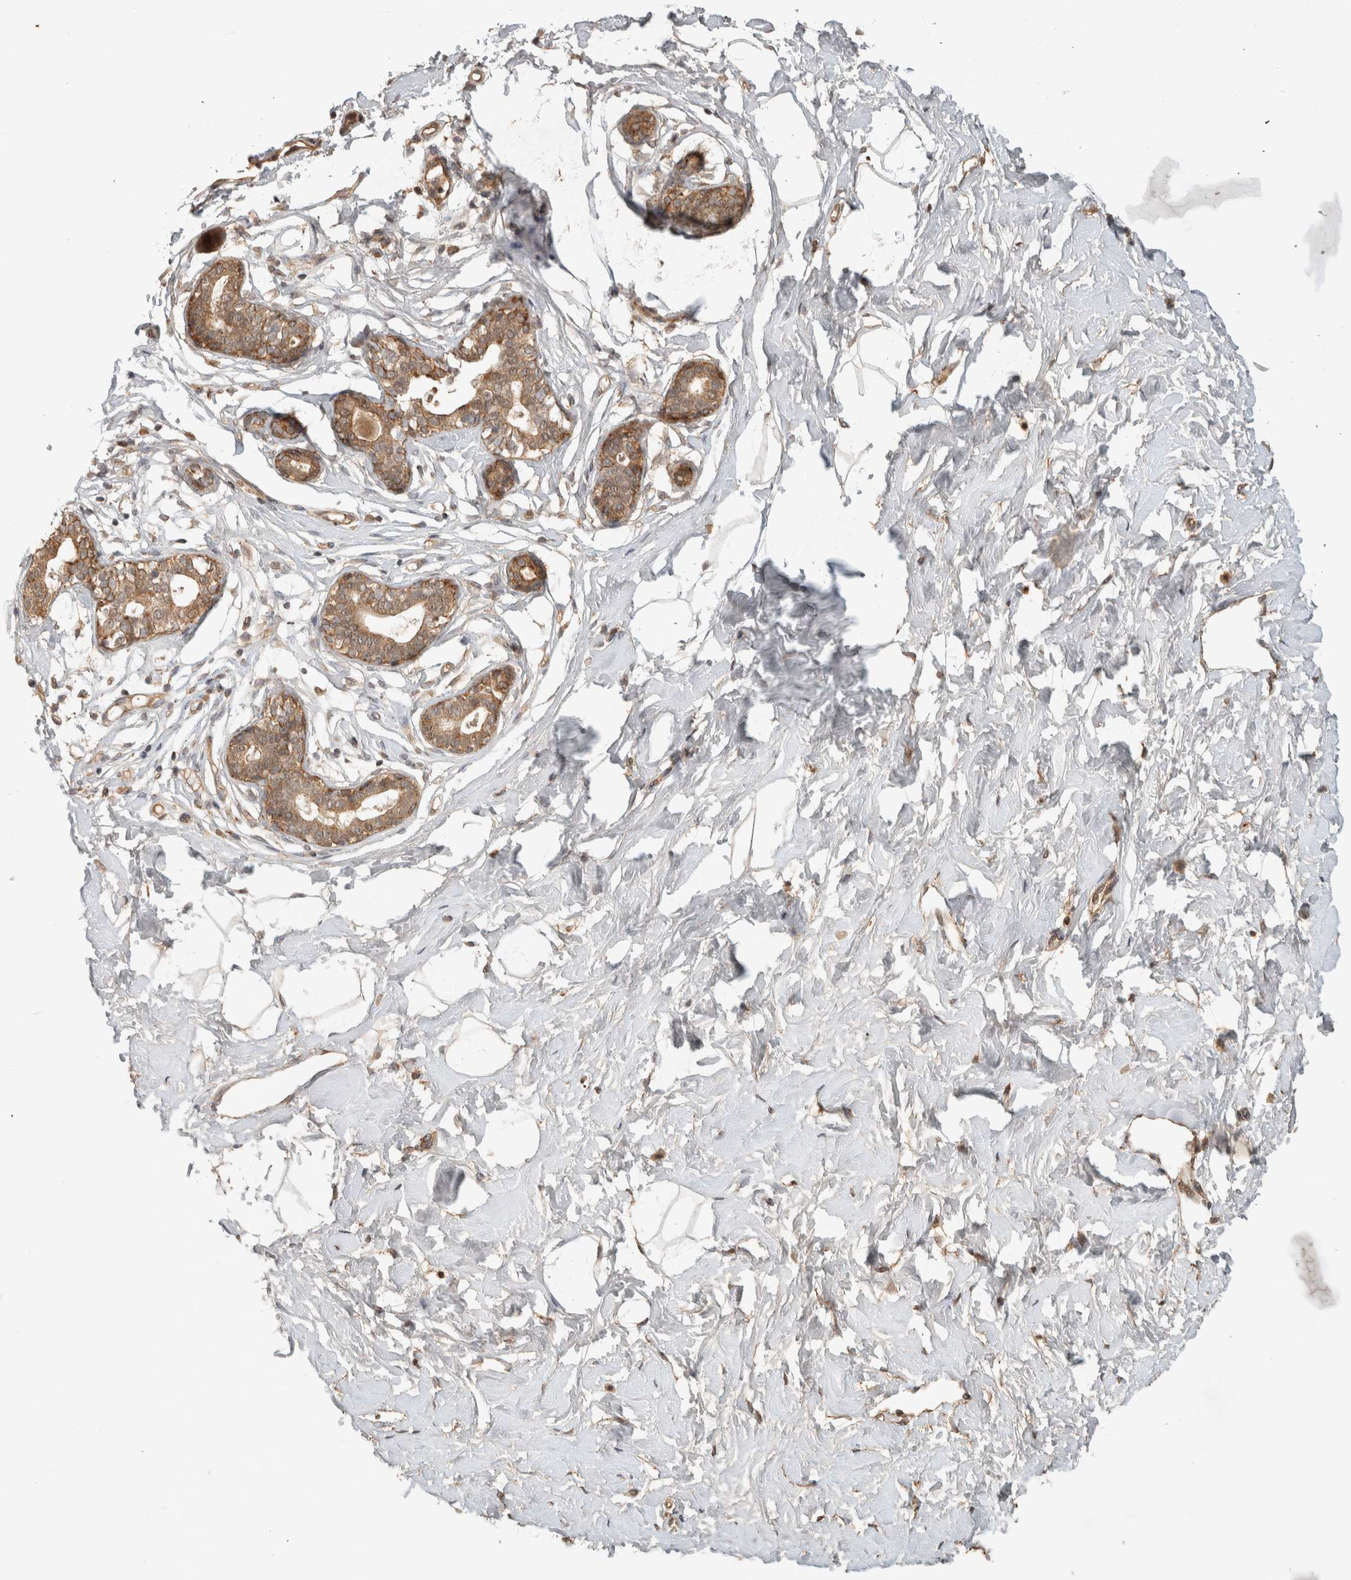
{"staining": {"intensity": "negative", "quantity": "none", "location": "none"}, "tissue": "breast", "cell_type": "Adipocytes", "image_type": "normal", "snomed": [{"axis": "morphology", "description": "Normal tissue, NOS"}, {"axis": "morphology", "description": "Adenoma, NOS"}, {"axis": "topography", "description": "Breast"}], "caption": "Adipocytes are negative for protein expression in benign human breast.", "gene": "PITPNC1", "patient": {"sex": "female", "age": 23}}